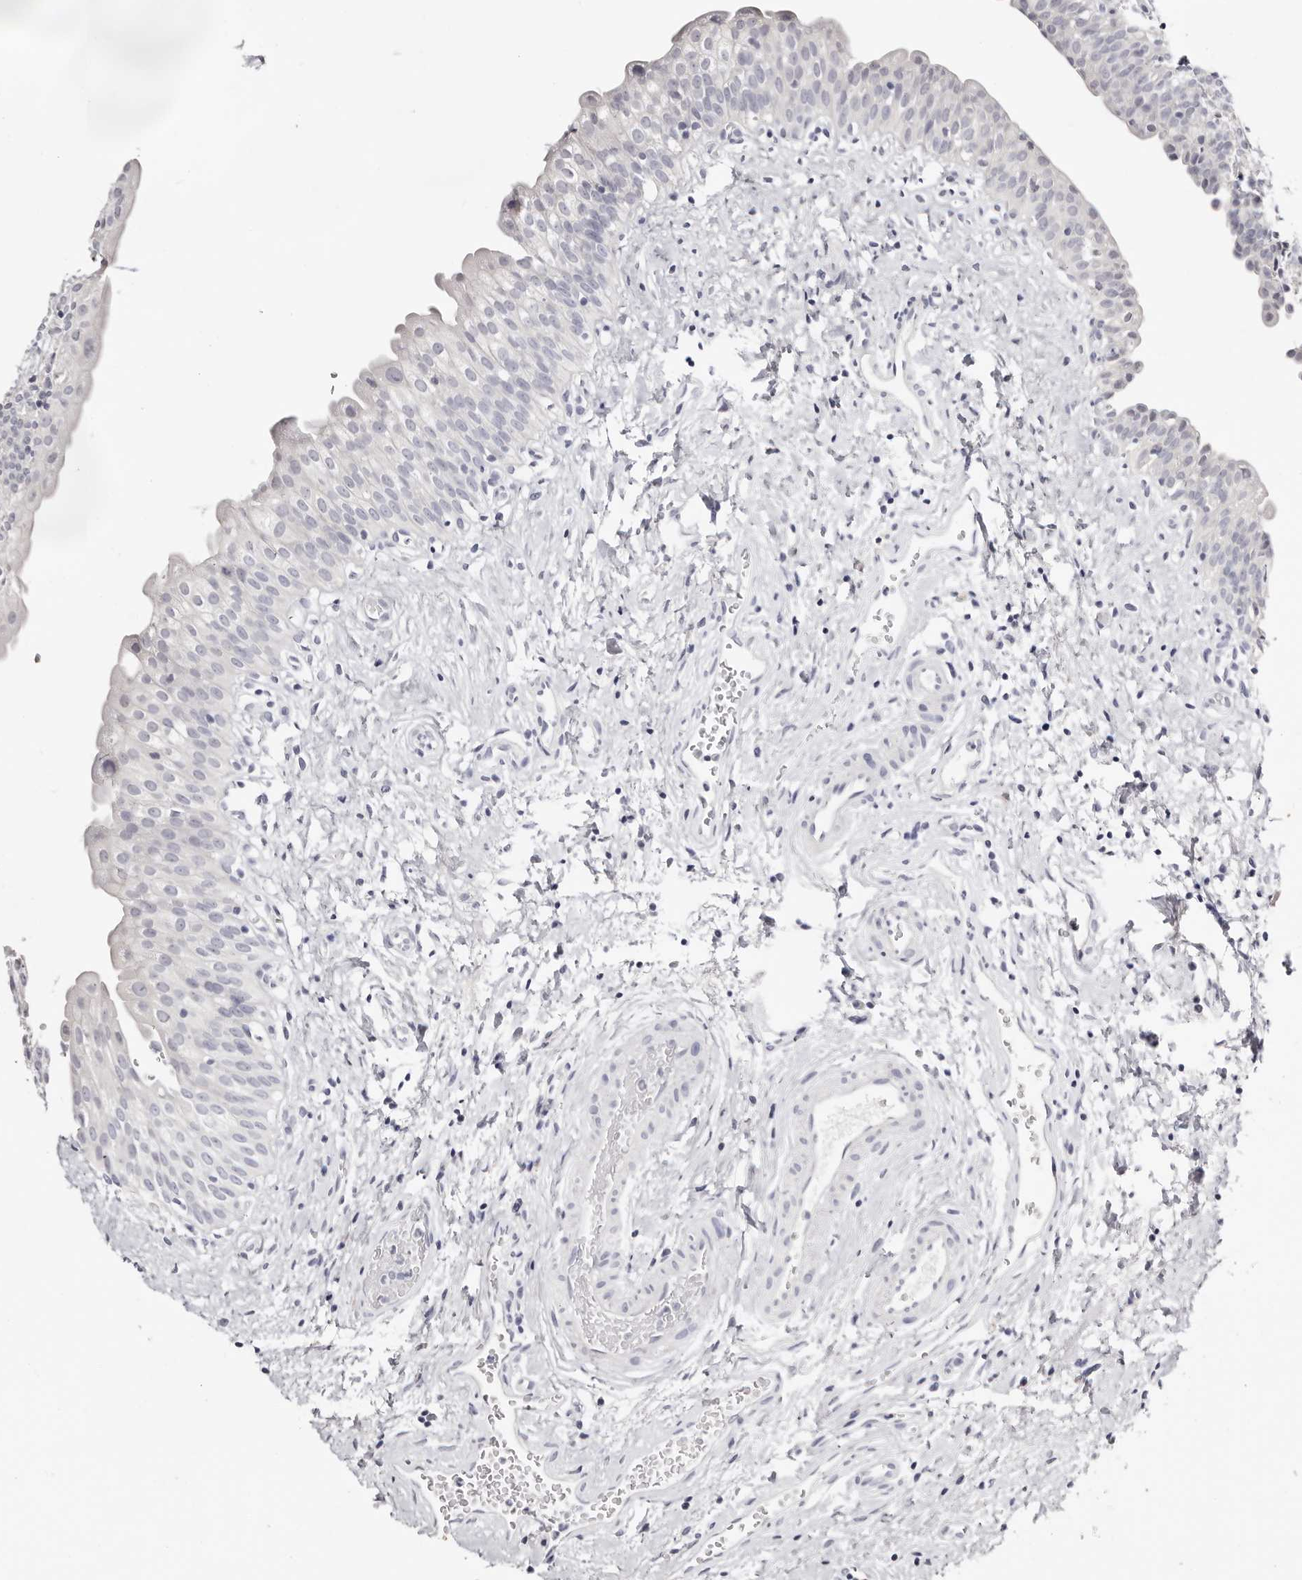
{"staining": {"intensity": "negative", "quantity": "none", "location": "none"}, "tissue": "urinary bladder", "cell_type": "Urothelial cells", "image_type": "normal", "snomed": [{"axis": "morphology", "description": "Normal tissue, NOS"}, {"axis": "topography", "description": "Urinary bladder"}], "caption": "This is an immunohistochemistry (IHC) image of unremarkable human urinary bladder. There is no positivity in urothelial cells.", "gene": "AKNAD1", "patient": {"sex": "male", "age": 51}}